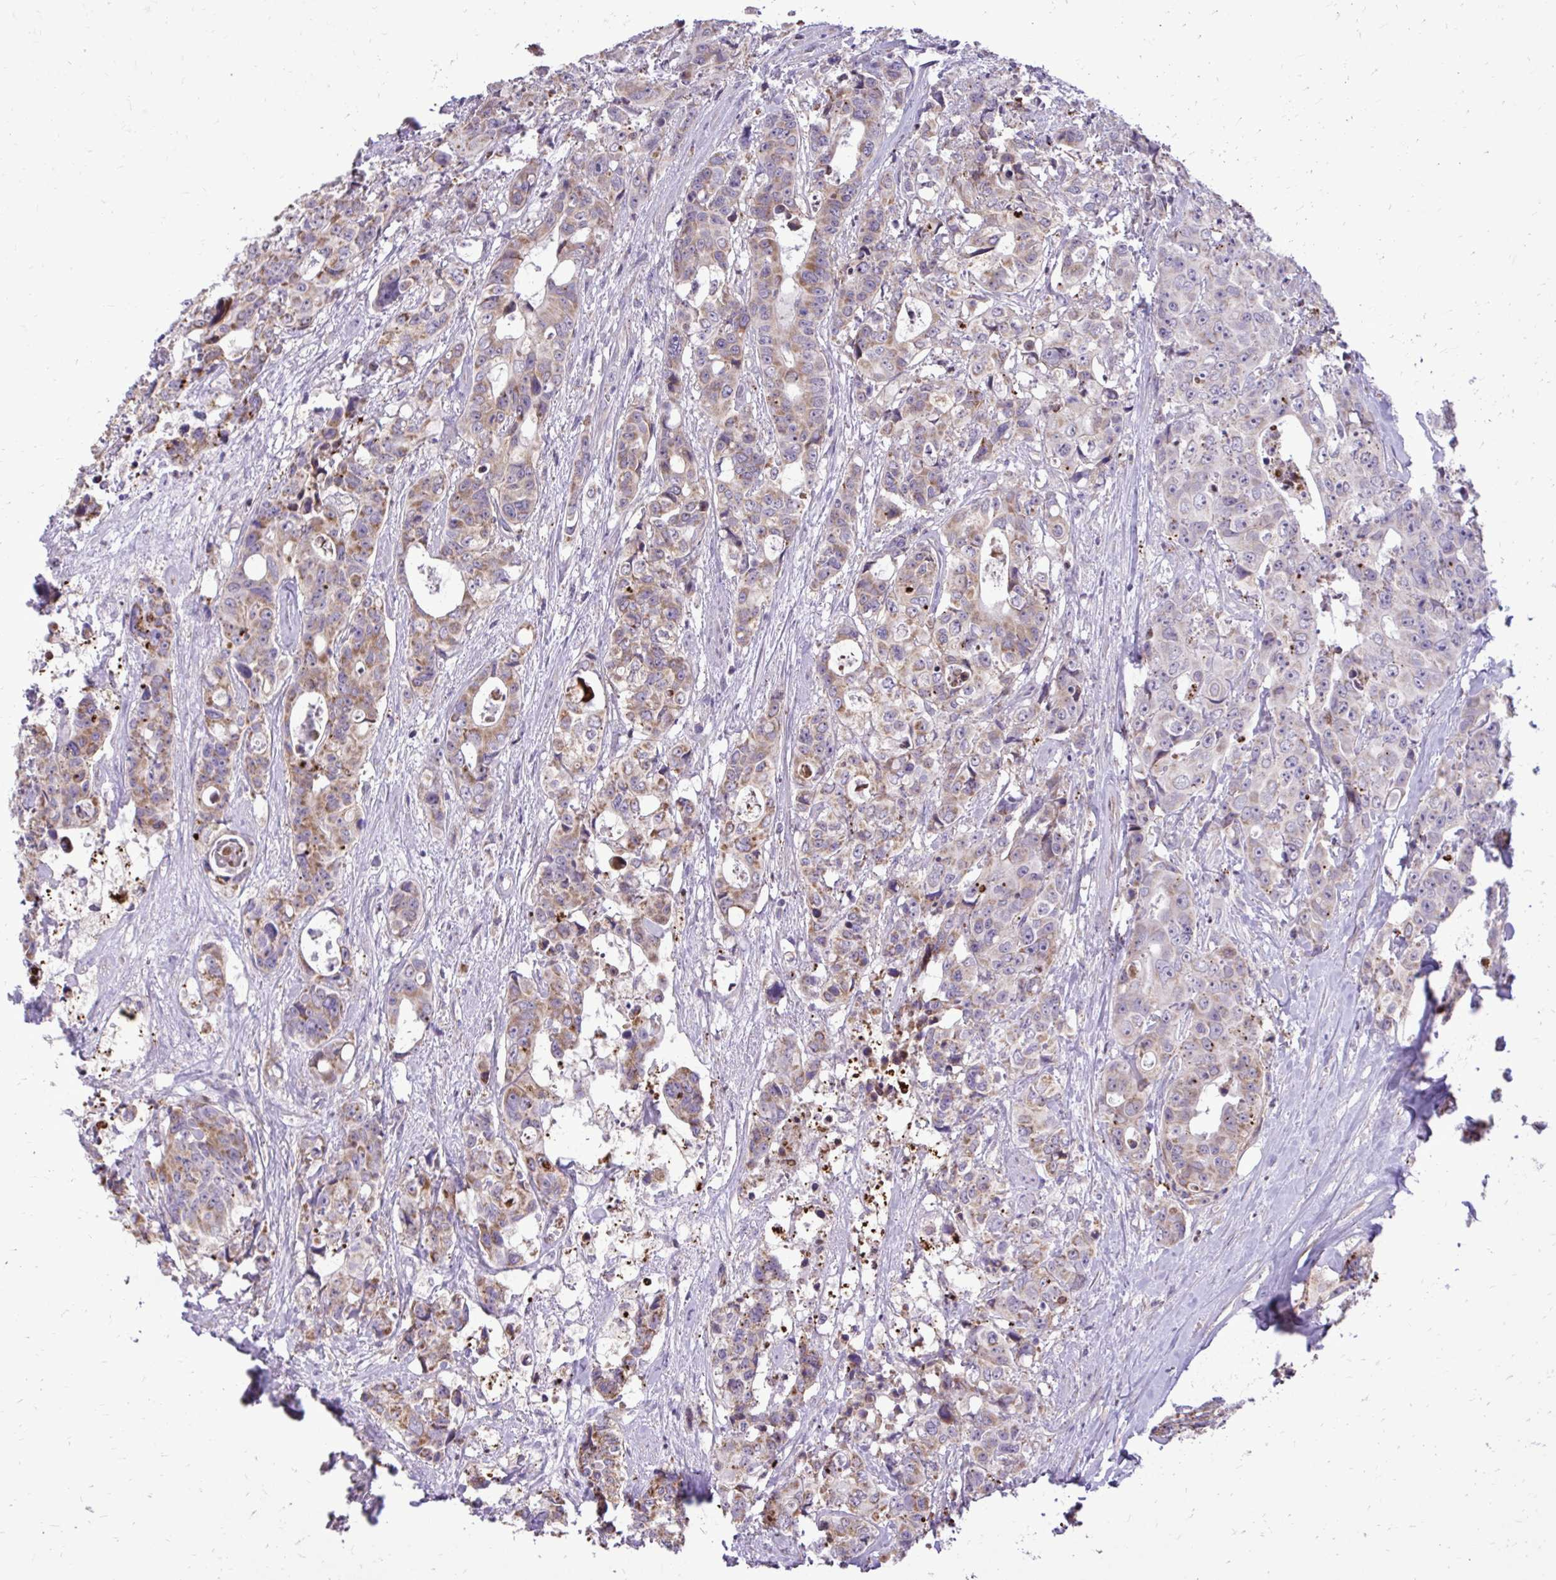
{"staining": {"intensity": "weak", "quantity": "25%-75%", "location": "cytoplasmic/membranous"}, "tissue": "colorectal cancer", "cell_type": "Tumor cells", "image_type": "cancer", "snomed": [{"axis": "morphology", "description": "Adenocarcinoma, NOS"}, {"axis": "topography", "description": "Rectum"}], "caption": "Protein analysis of colorectal cancer (adenocarcinoma) tissue displays weak cytoplasmic/membranous positivity in approximately 25%-75% of tumor cells.", "gene": "ABCC3", "patient": {"sex": "female", "age": 62}}